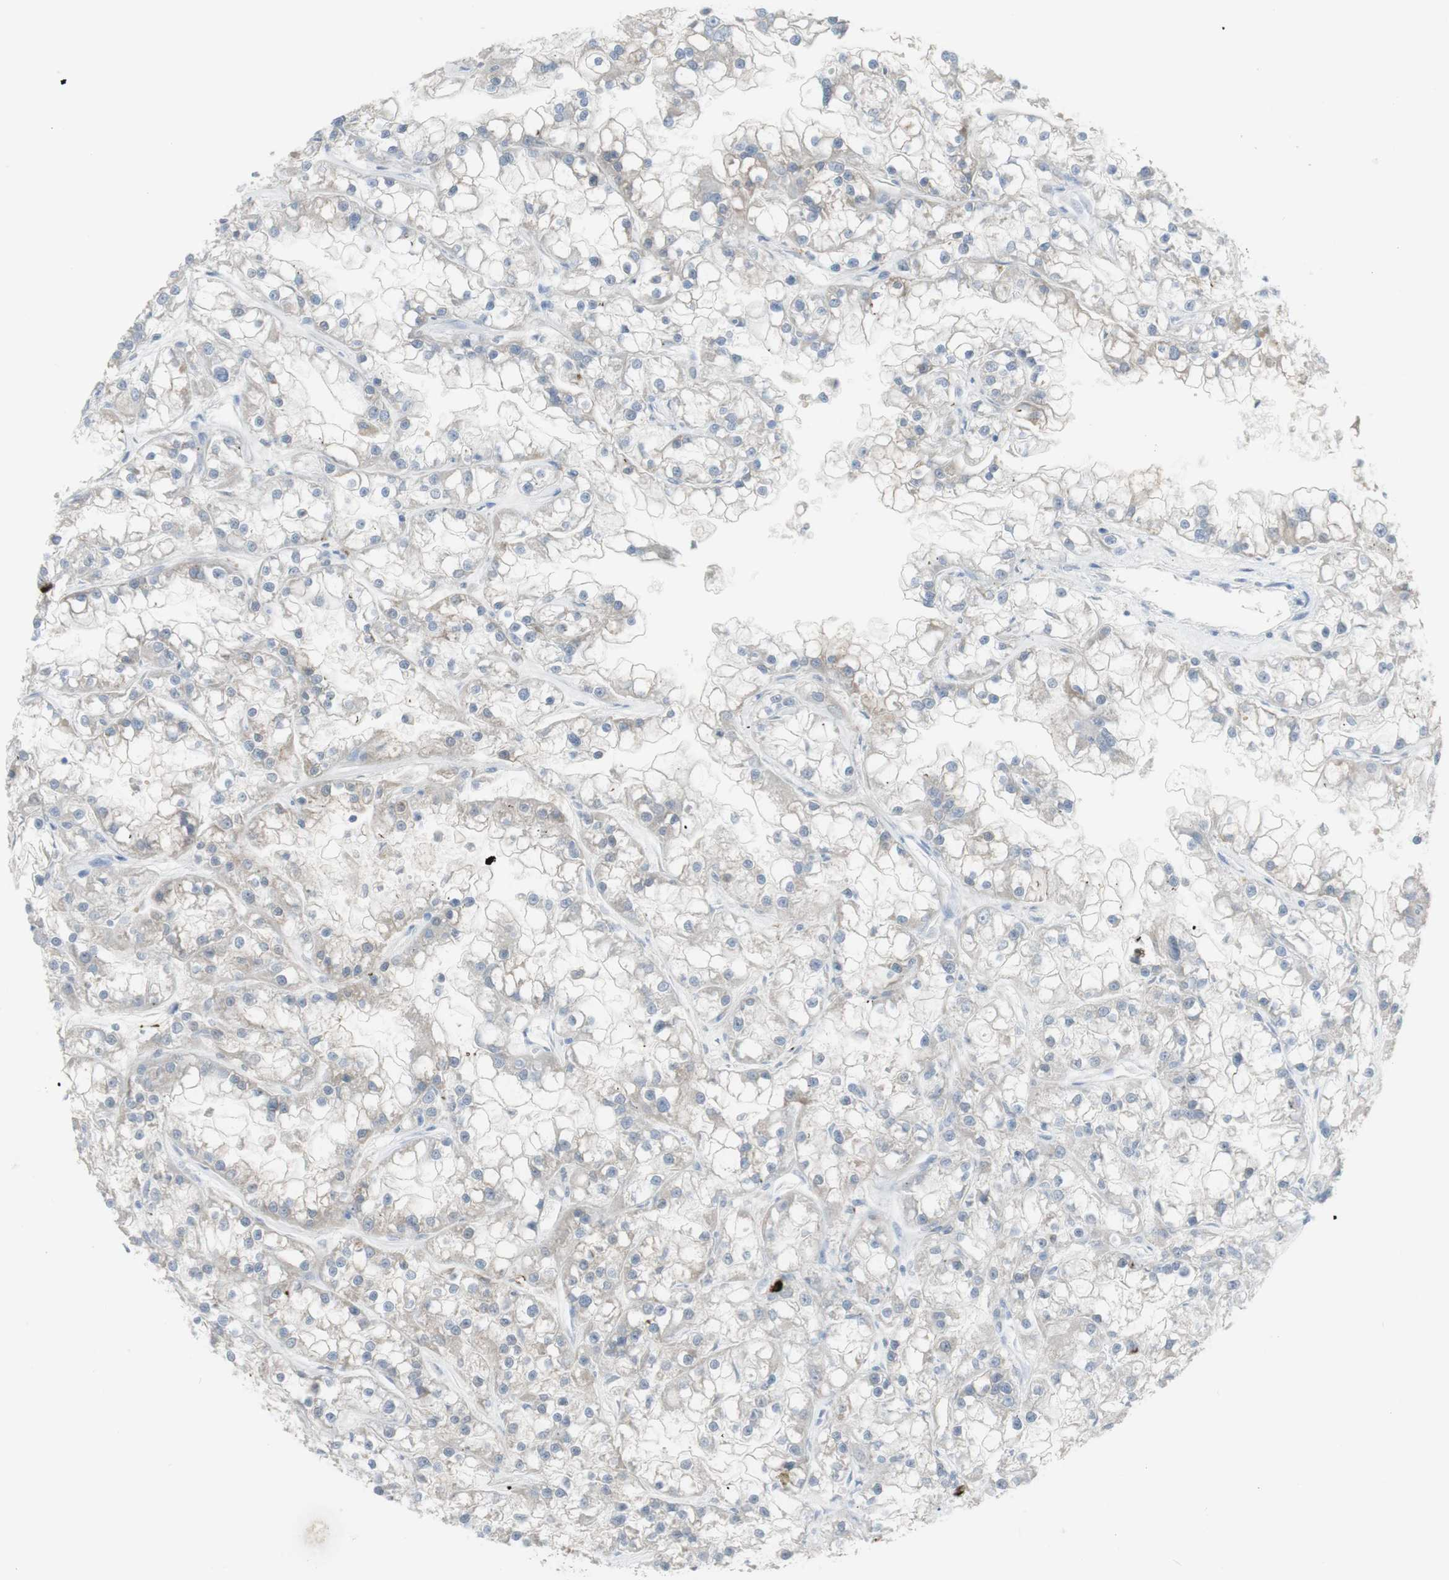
{"staining": {"intensity": "negative", "quantity": "none", "location": "none"}, "tissue": "renal cancer", "cell_type": "Tumor cells", "image_type": "cancer", "snomed": [{"axis": "morphology", "description": "Adenocarcinoma, NOS"}, {"axis": "topography", "description": "Kidney"}], "caption": "High power microscopy micrograph of an IHC histopathology image of adenocarcinoma (renal), revealing no significant expression in tumor cells. Nuclei are stained in blue.", "gene": "CD207", "patient": {"sex": "female", "age": 52}}